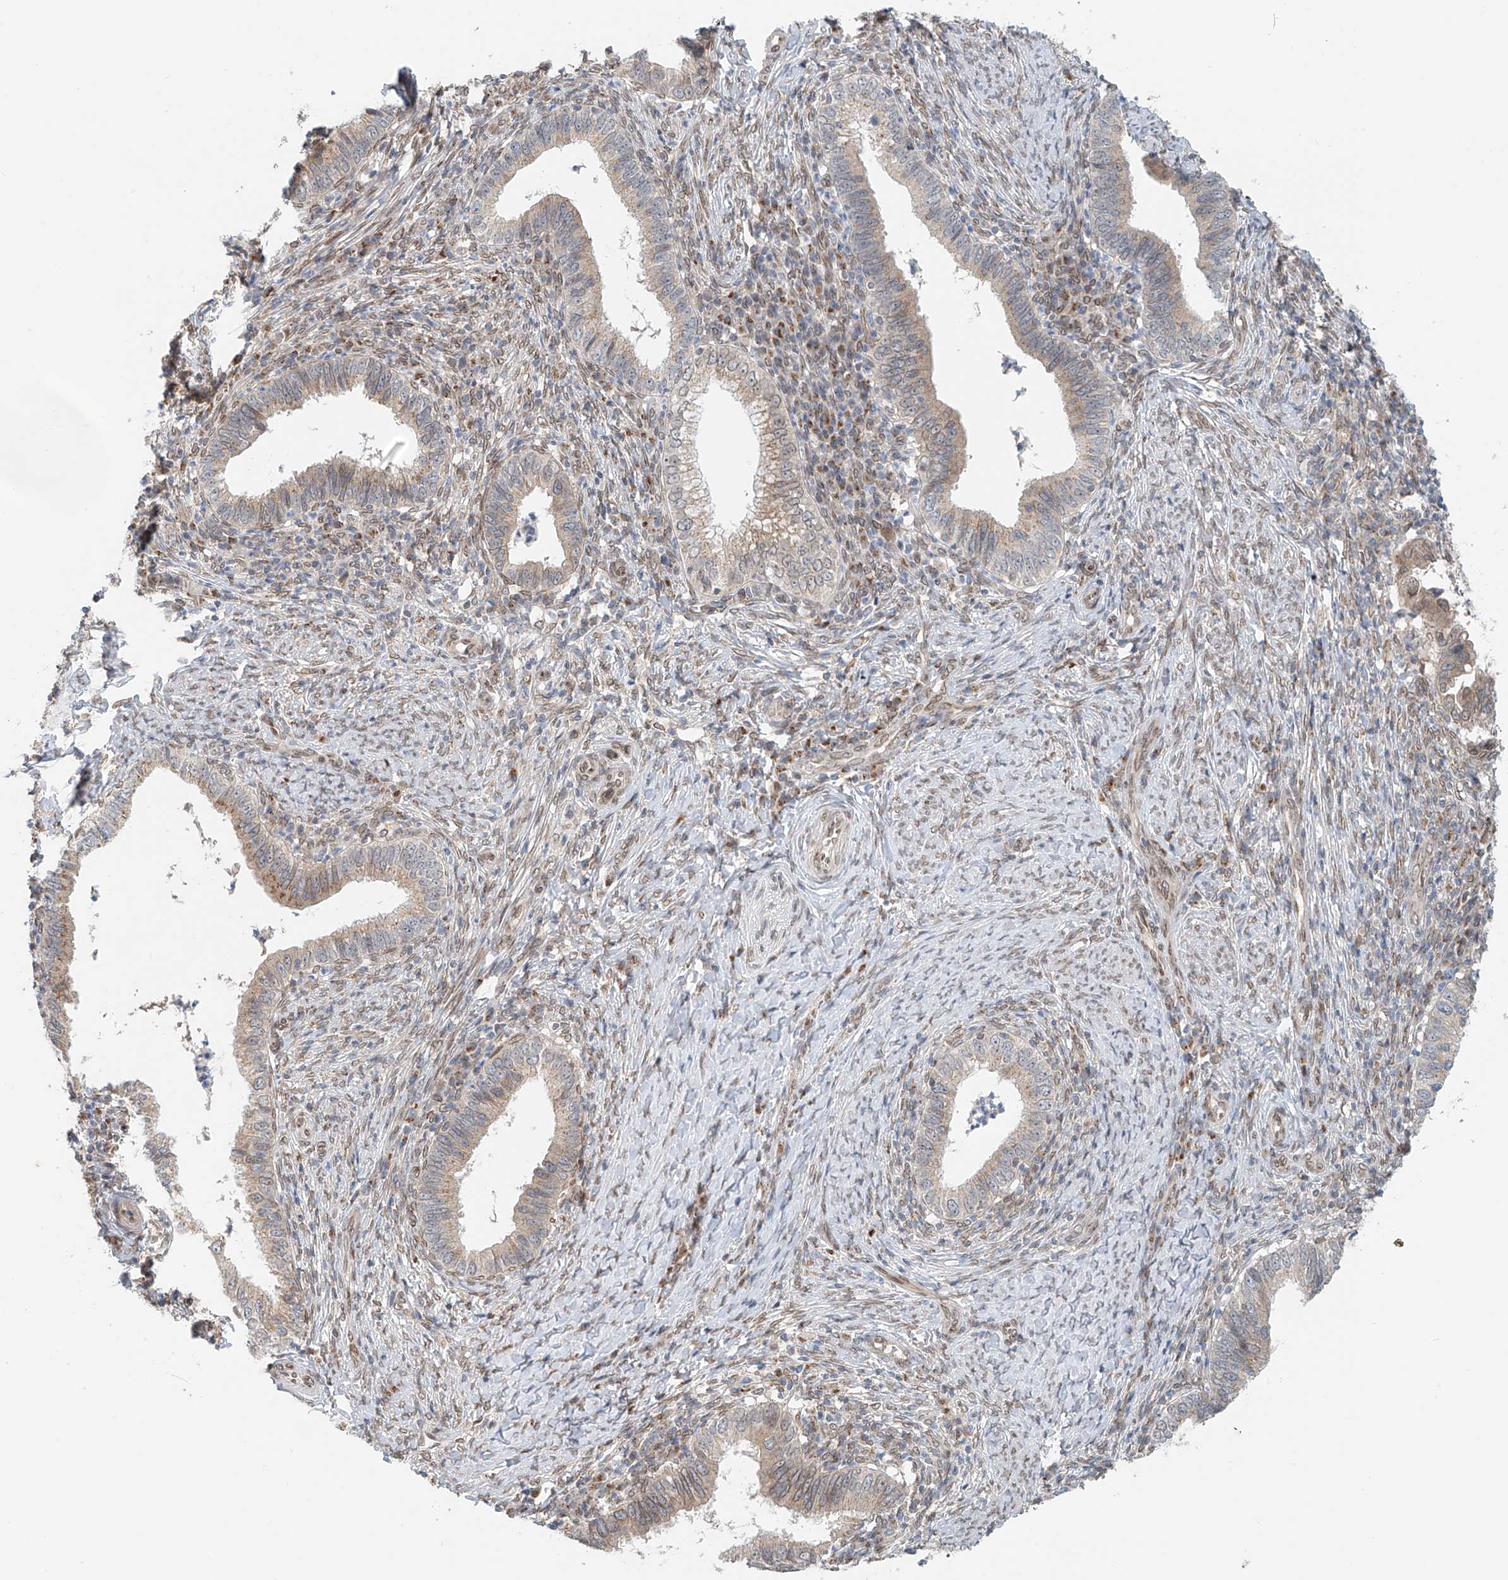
{"staining": {"intensity": "negative", "quantity": "none", "location": "none"}, "tissue": "cervical cancer", "cell_type": "Tumor cells", "image_type": "cancer", "snomed": [{"axis": "morphology", "description": "Adenocarcinoma, NOS"}, {"axis": "topography", "description": "Cervix"}], "caption": "Immunohistochemistry of human cervical cancer (adenocarcinoma) demonstrates no staining in tumor cells. (DAB immunohistochemistry, high magnification).", "gene": "STARD9", "patient": {"sex": "female", "age": 36}}